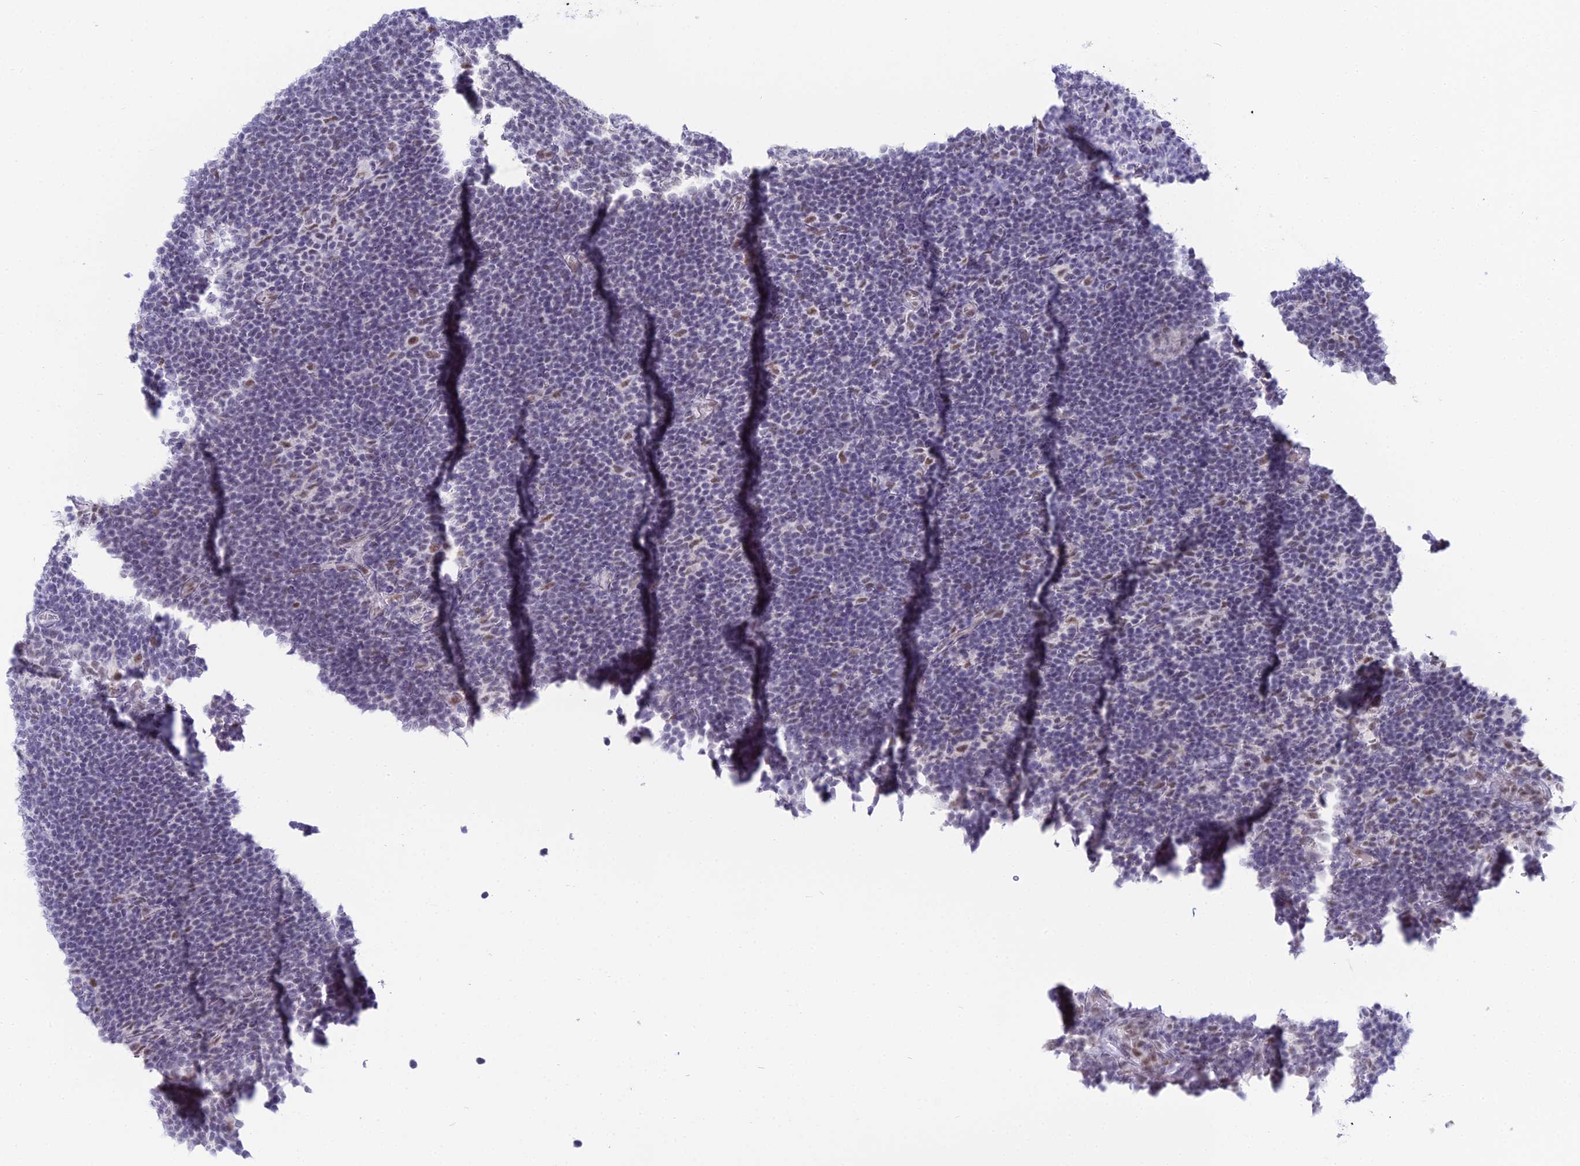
{"staining": {"intensity": "negative", "quantity": "none", "location": "none"}, "tissue": "lymphoma", "cell_type": "Tumor cells", "image_type": "cancer", "snomed": [{"axis": "morphology", "description": "Hodgkin's disease, NOS"}, {"axis": "topography", "description": "Lymph node"}], "caption": "Lymphoma stained for a protein using immunohistochemistry reveals no staining tumor cells.", "gene": "RBM12", "patient": {"sex": "female", "age": 57}}